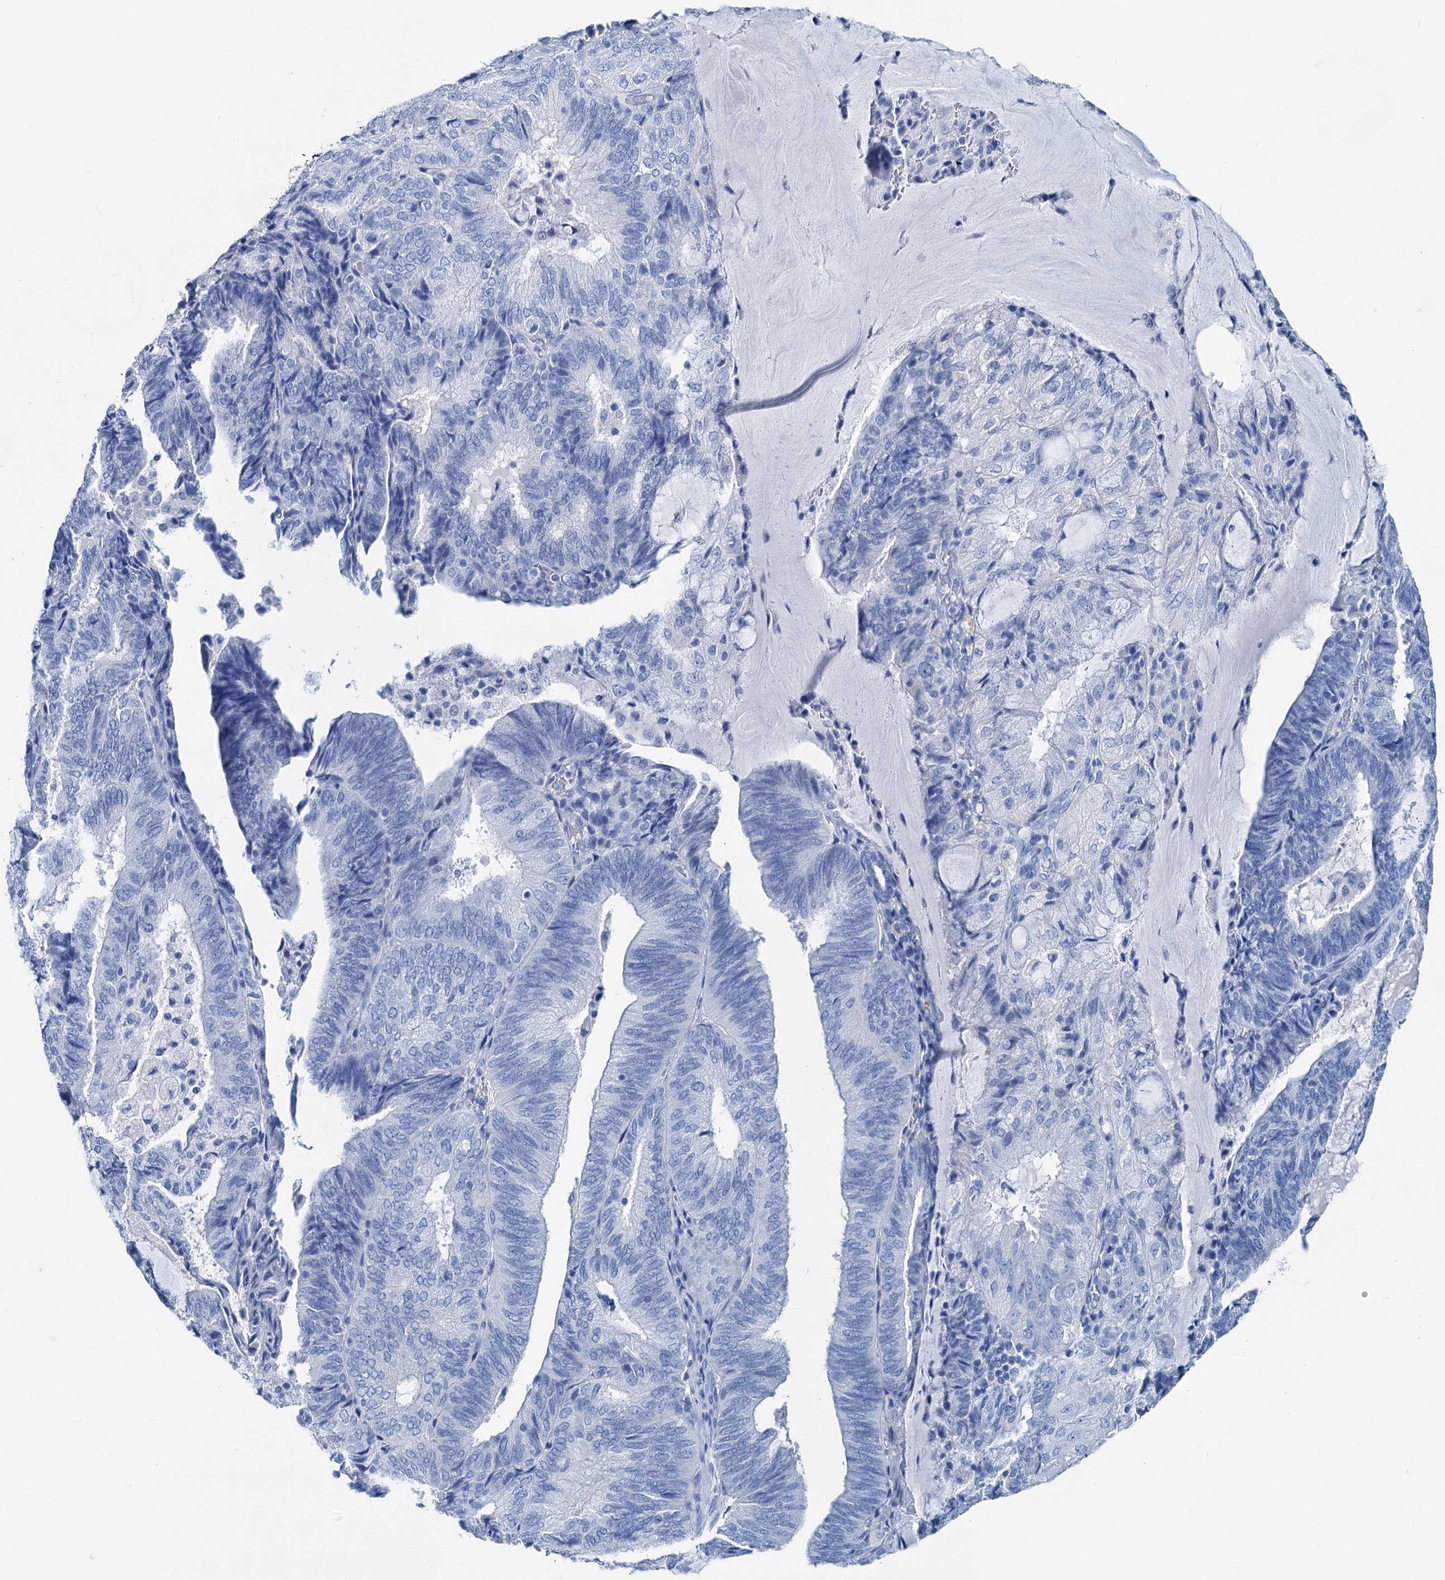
{"staining": {"intensity": "negative", "quantity": "none", "location": "none"}, "tissue": "endometrial cancer", "cell_type": "Tumor cells", "image_type": "cancer", "snomed": [{"axis": "morphology", "description": "Adenocarcinoma, NOS"}, {"axis": "topography", "description": "Endometrium"}], "caption": "High magnification brightfield microscopy of endometrial adenocarcinoma stained with DAB (brown) and counterstained with hematoxylin (blue): tumor cells show no significant expression.", "gene": "BRINP1", "patient": {"sex": "female", "age": 81}}